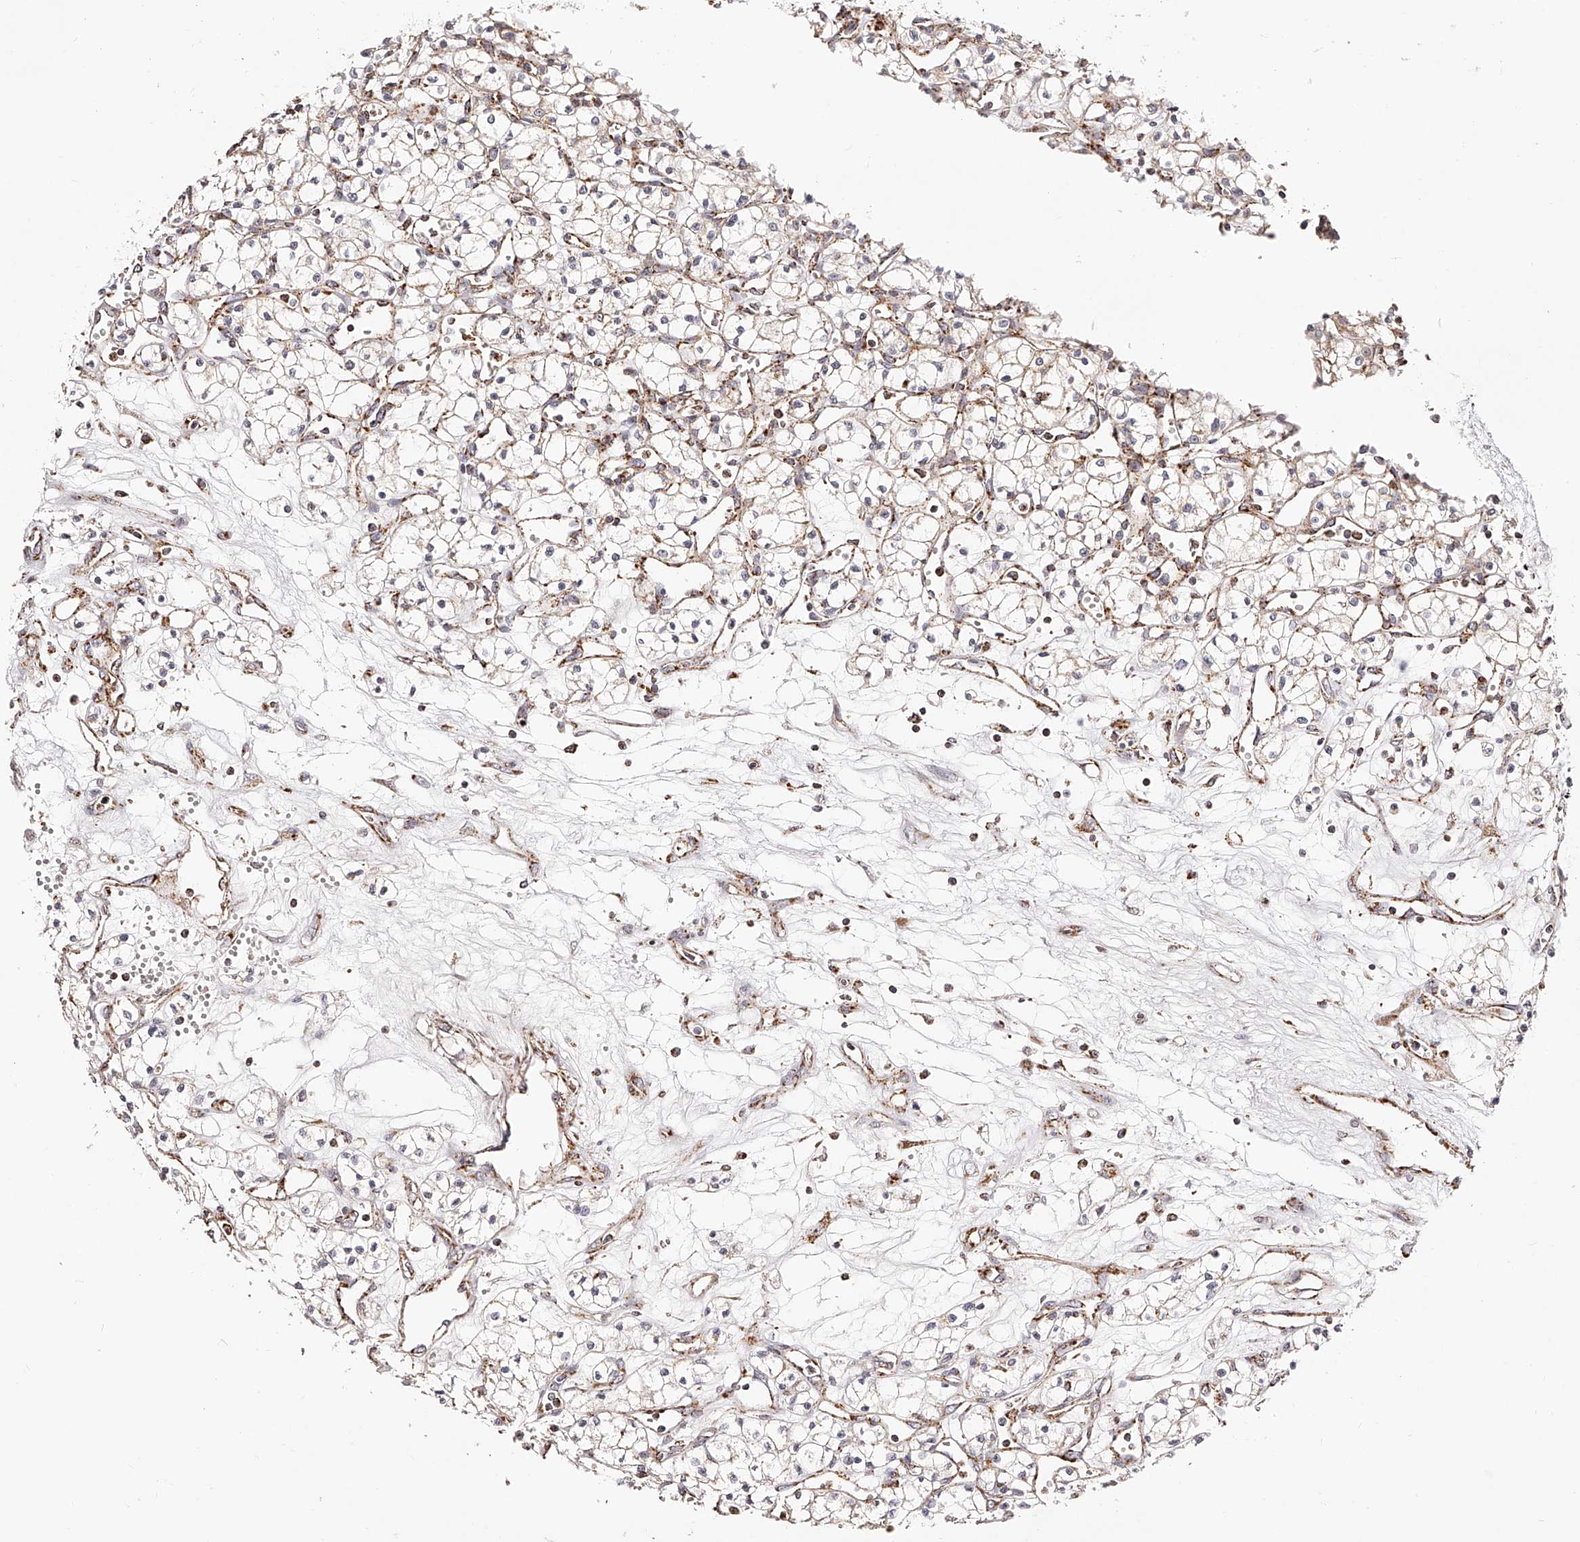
{"staining": {"intensity": "negative", "quantity": "none", "location": "none"}, "tissue": "renal cancer", "cell_type": "Tumor cells", "image_type": "cancer", "snomed": [{"axis": "morphology", "description": "Adenocarcinoma, NOS"}, {"axis": "topography", "description": "Kidney"}], "caption": "There is no significant expression in tumor cells of renal cancer.", "gene": "NDUFV3", "patient": {"sex": "male", "age": 59}}